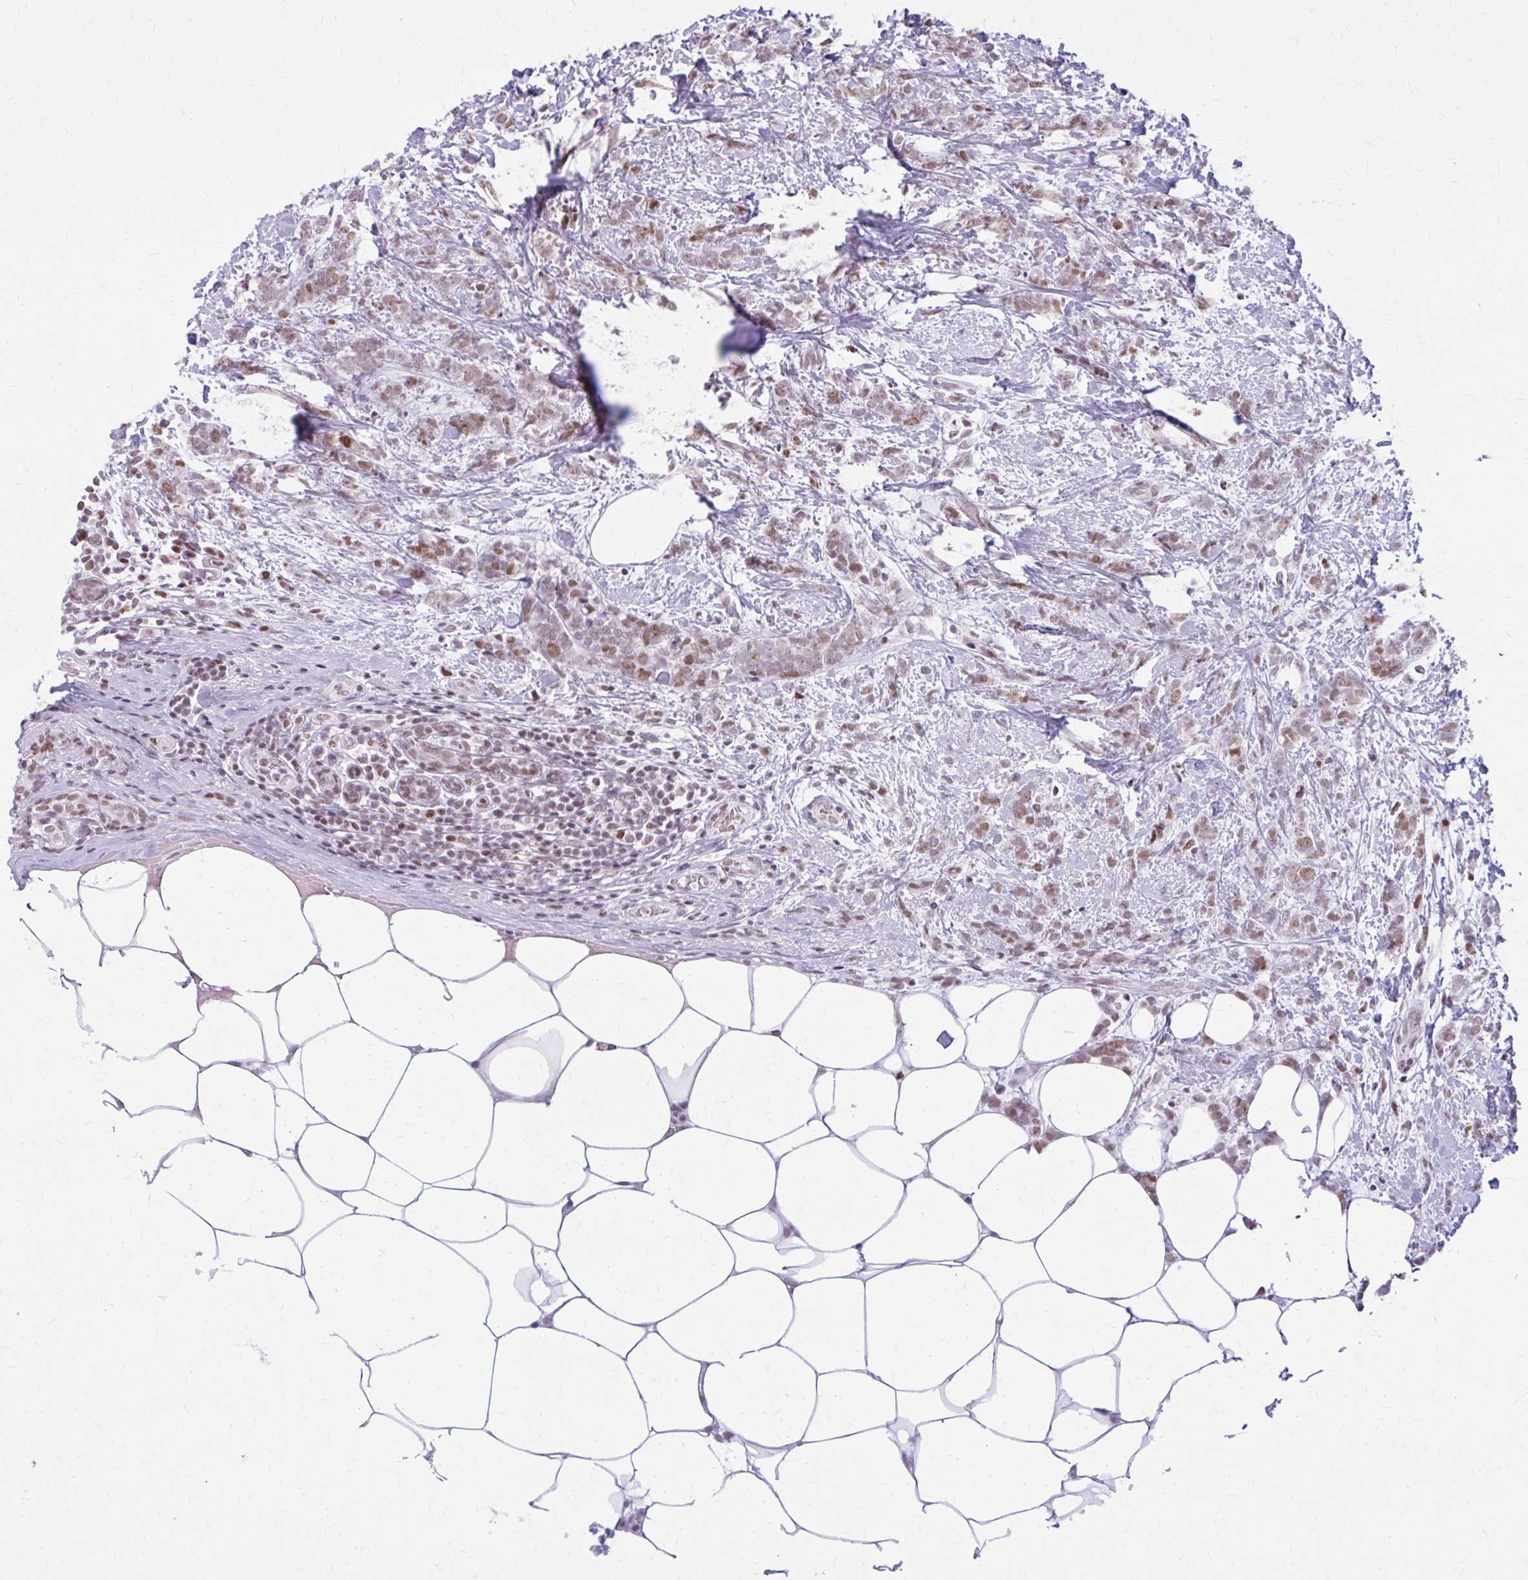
{"staining": {"intensity": "moderate", "quantity": ">75%", "location": "nuclear"}, "tissue": "breast cancer", "cell_type": "Tumor cells", "image_type": "cancer", "snomed": [{"axis": "morphology", "description": "Lobular carcinoma"}, {"axis": "topography", "description": "Breast"}], "caption": "Immunohistochemistry (IHC) histopathology image of human breast lobular carcinoma stained for a protein (brown), which exhibits medium levels of moderate nuclear positivity in approximately >75% of tumor cells.", "gene": "PABIR1", "patient": {"sex": "female", "age": 58}}